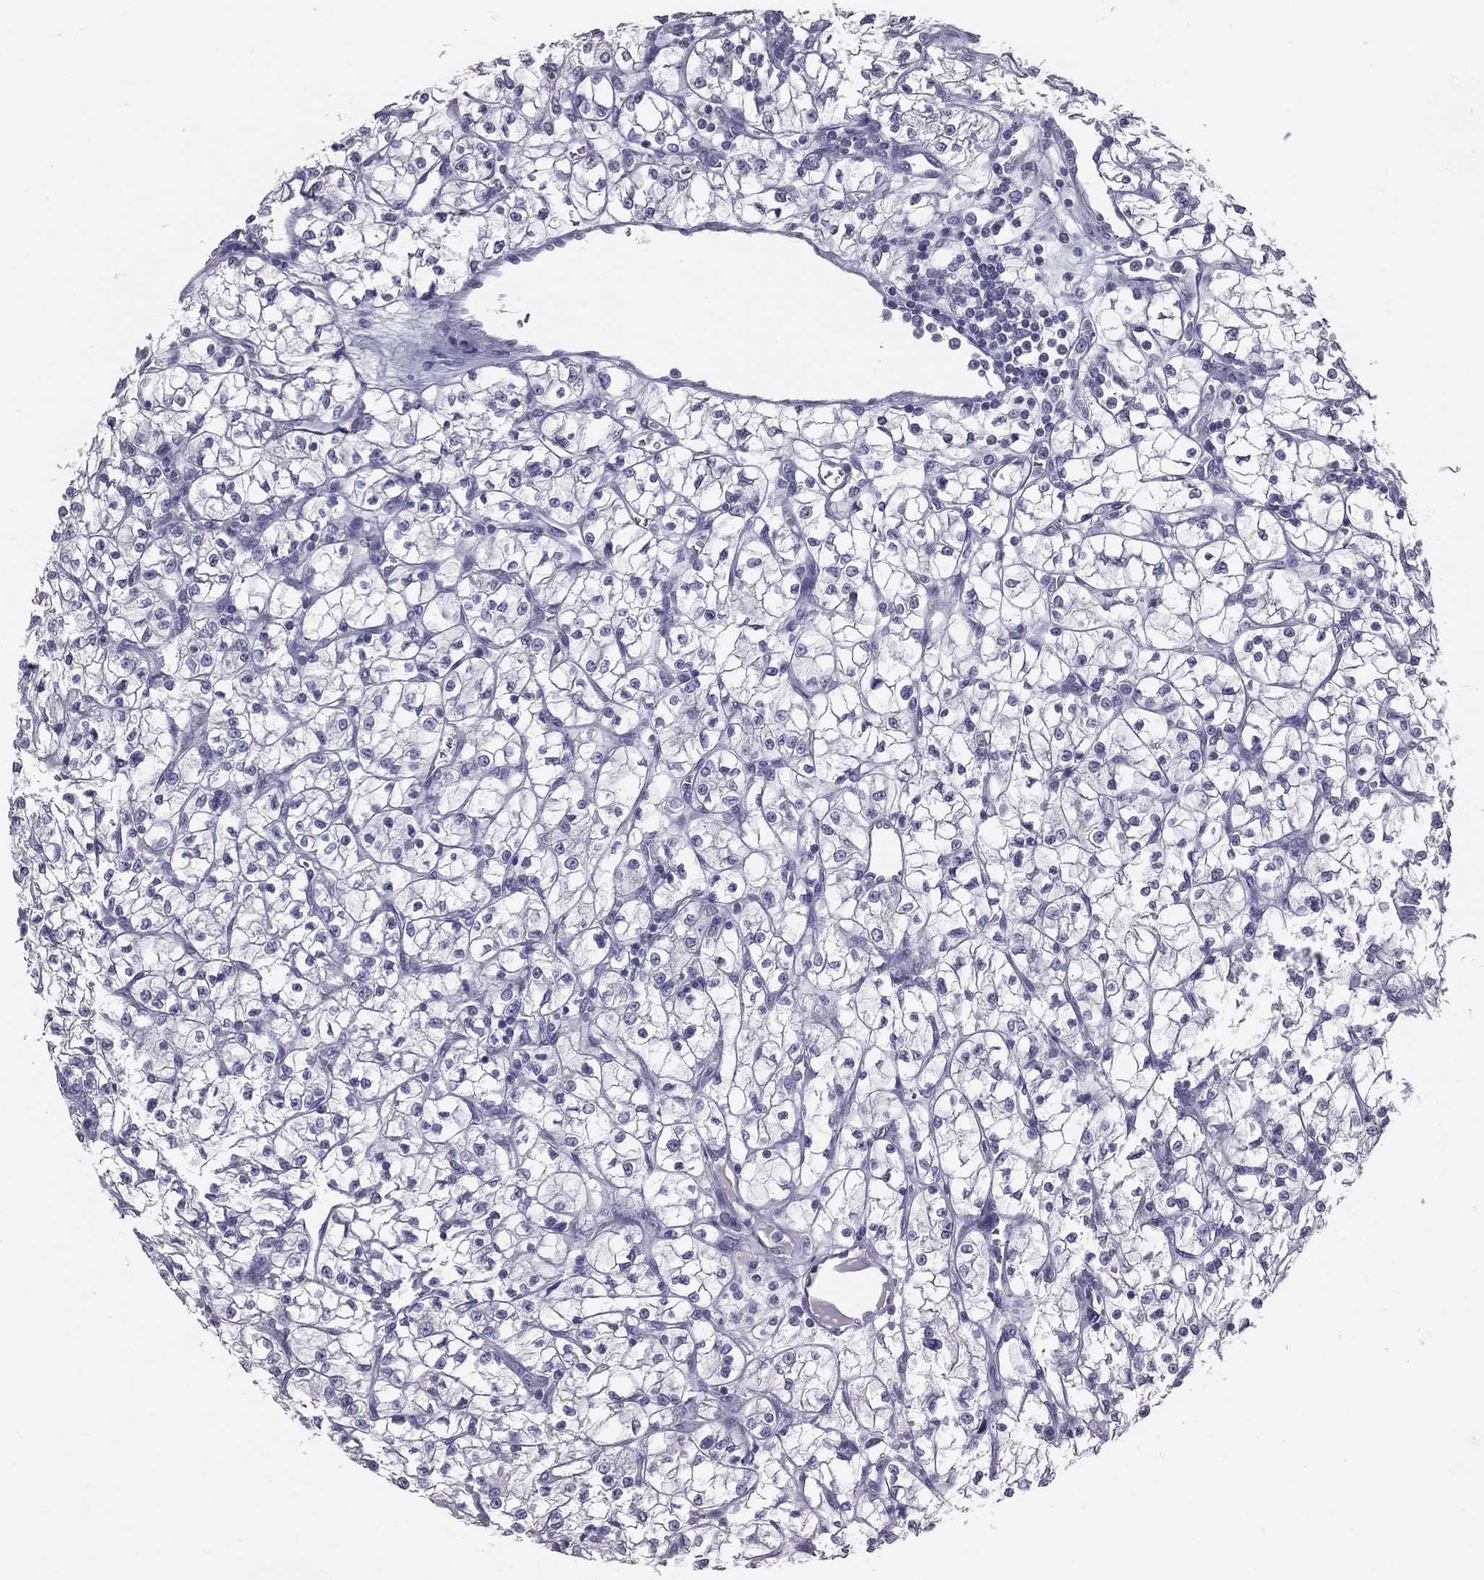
{"staining": {"intensity": "negative", "quantity": "none", "location": "none"}, "tissue": "renal cancer", "cell_type": "Tumor cells", "image_type": "cancer", "snomed": [{"axis": "morphology", "description": "Adenocarcinoma, NOS"}, {"axis": "topography", "description": "Kidney"}], "caption": "There is no significant staining in tumor cells of renal cancer (adenocarcinoma).", "gene": "TFPI2", "patient": {"sex": "female", "age": 64}}